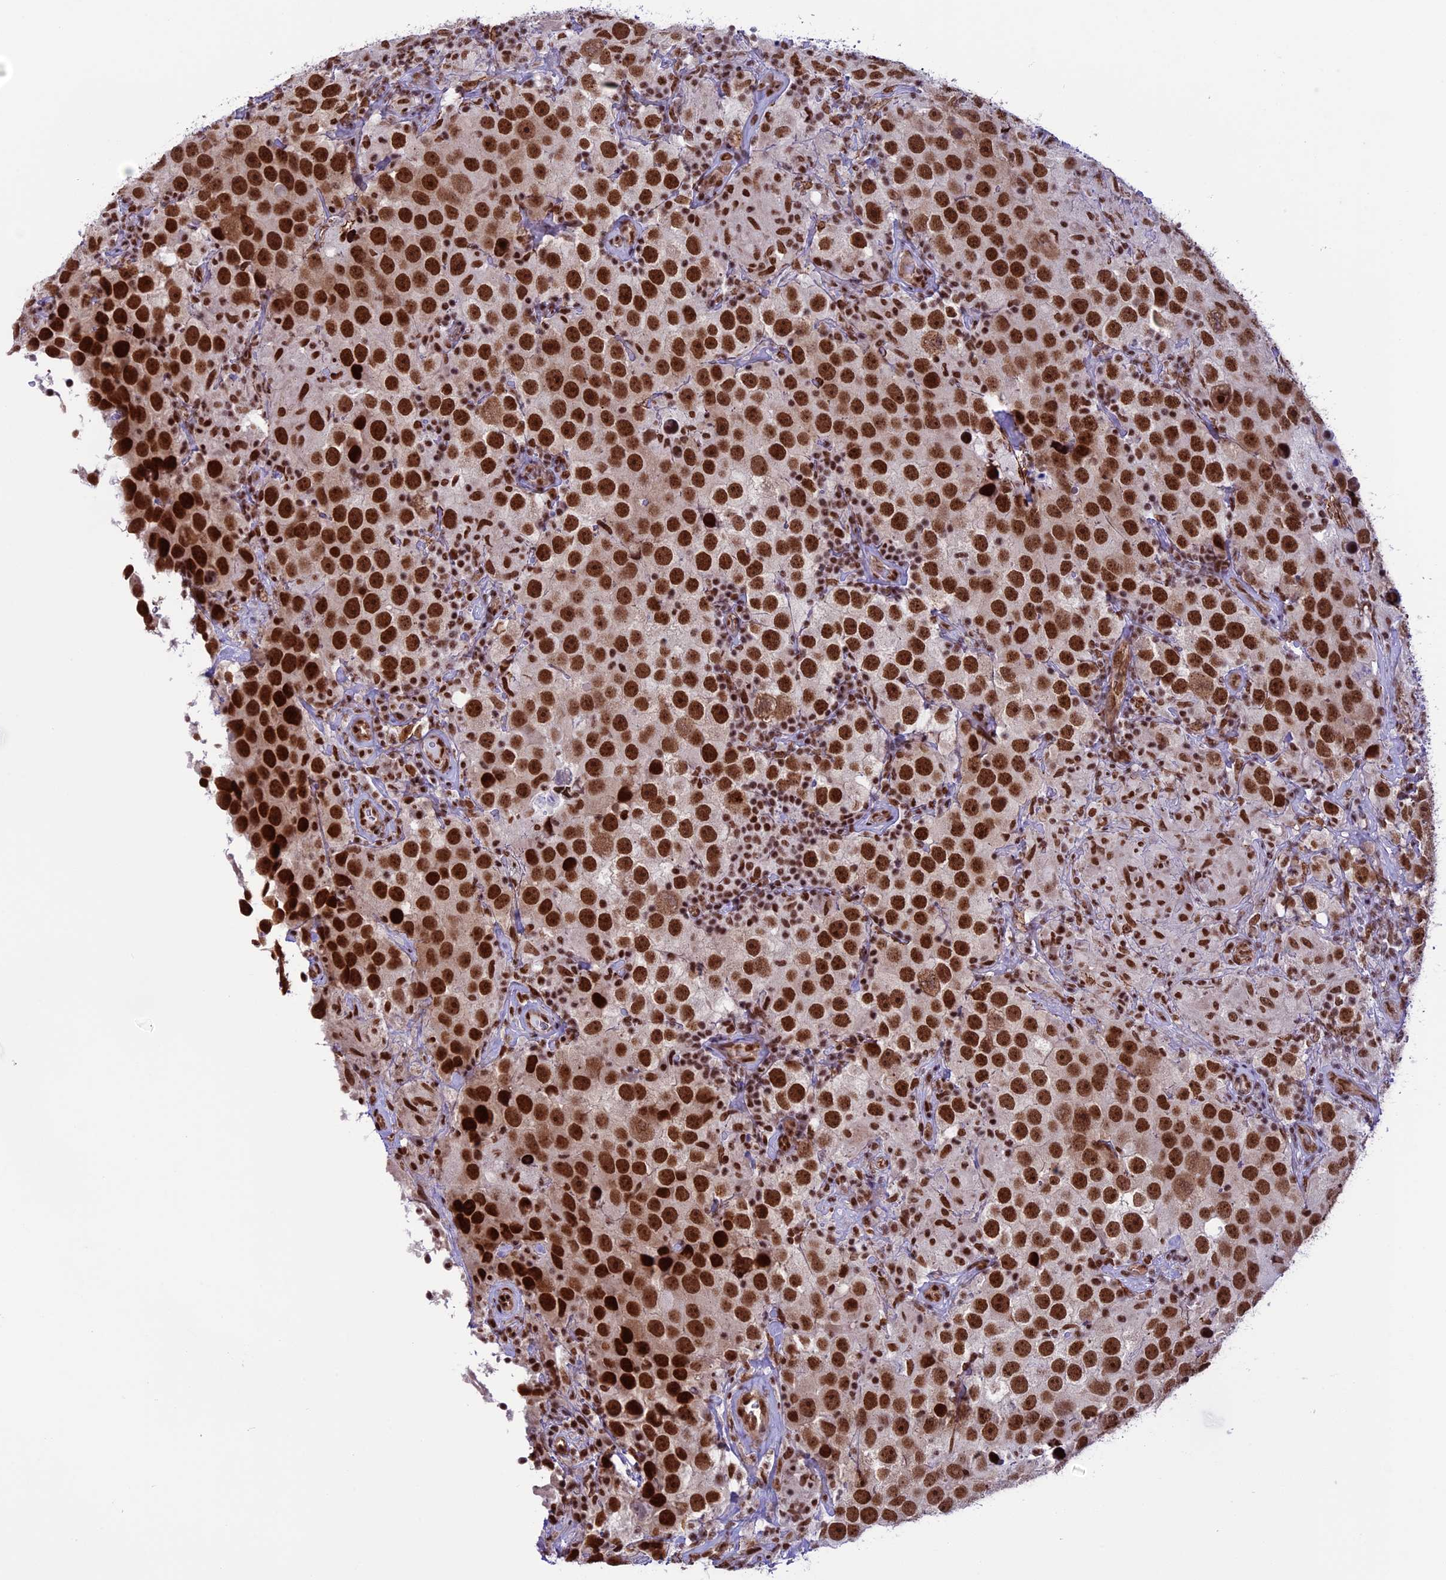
{"staining": {"intensity": "strong", "quantity": ">75%", "location": "nuclear"}, "tissue": "testis cancer", "cell_type": "Tumor cells", "image_type": "cancer", "snomed": [{"axis": "morphology", "description": "Seminoma, NOS"}, {"axis": "topography", "description": "Testis"}], "caption": "The photomicrograph displays a brown stain indicating the presence of a protein in the nuclear of tumor cells in testis cancer.", "gene": "MPHOSPH8", "patient": {"sex": "male", "age": 49}}